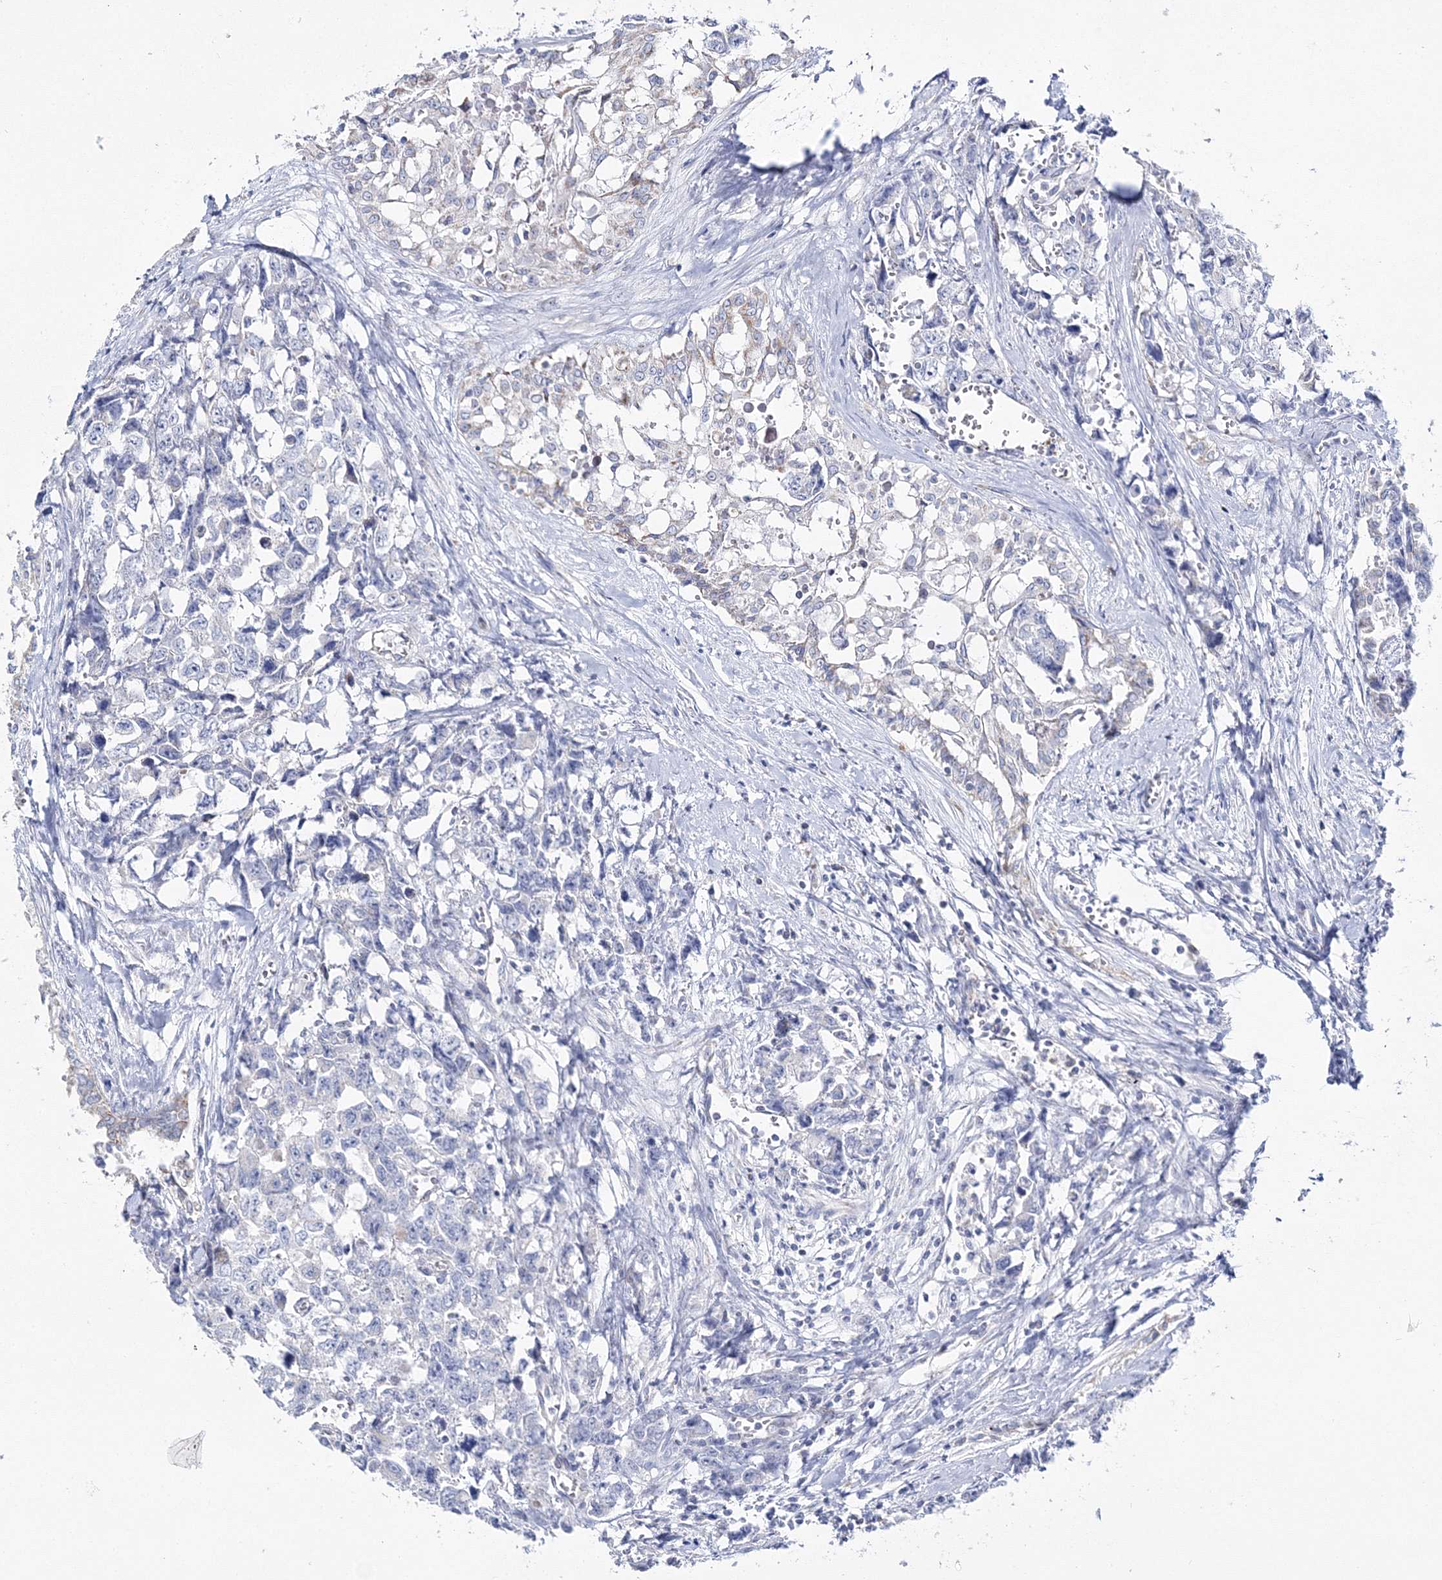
{"staining": {"intensity": "negative", "quantity": "none", "location": "none"}, "tissue": "testis cancer", "cell_type": "Tumor cells", "image_type": "cancer", "snomed": [{"axis": "morphology", "description": "Carcinoma, Embryonal, NOS"}, {"axis": "topography", "description": "Testis"}], "caption": "Immunohistochemistry (IHC) micrograph of neoplastic tissue: testis embryonal carcinoma stained with DAB (3,3'-diaminobenzidine) exhibits no significant protein expression in tumor cells.", "gene": "HIBCH", "patient": {"sex": "male", "age": 31}}